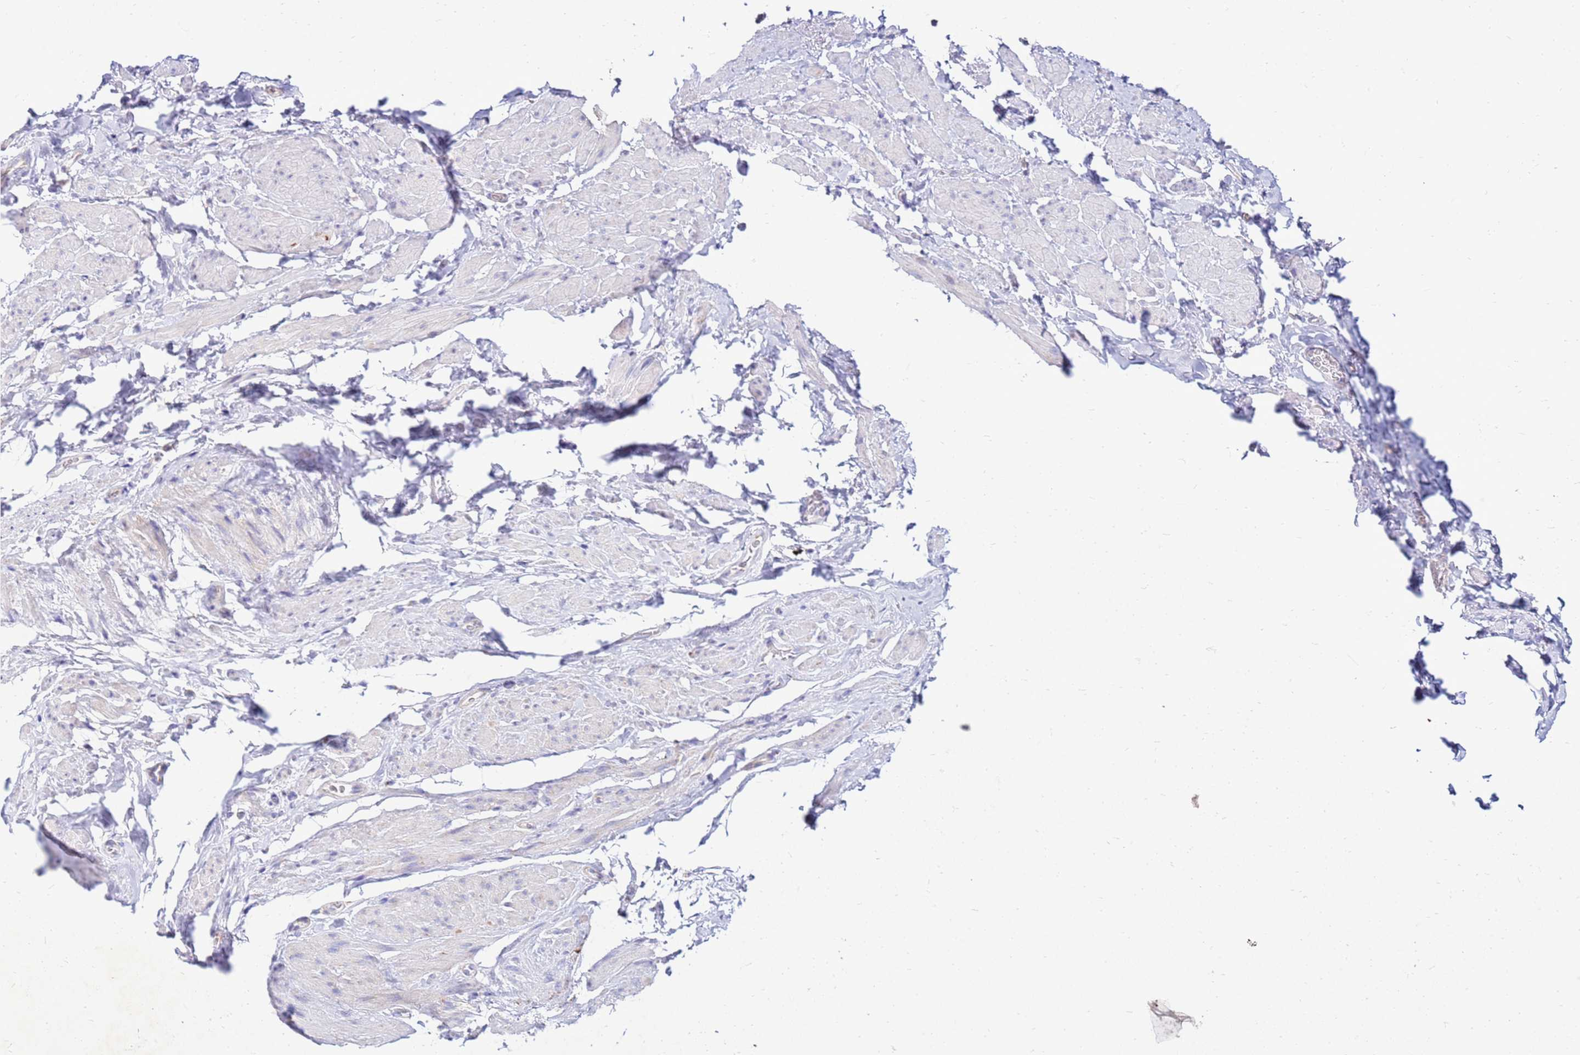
{"staining": {"intensity": "negative", "quantity": "none", "location": "none"}, "tissue": "smooth muscle", "cell_type": "Smooth muscle cells", "image_type": "normal", "snomed": [{"axis": "morphology", "description": "Normal tissue, NOS"}, {"axis": "topography", "description": "Smooth muscle"}, {"axis": "topography", "description": "Peripheral nerve tissue"}], "caption": "Immunohistochemistry of unremarkable smooth muscle displays no staining in smooth muscle cells.", "gene": "IGF1R", "patient": {"sex": "male", "age": 69}}